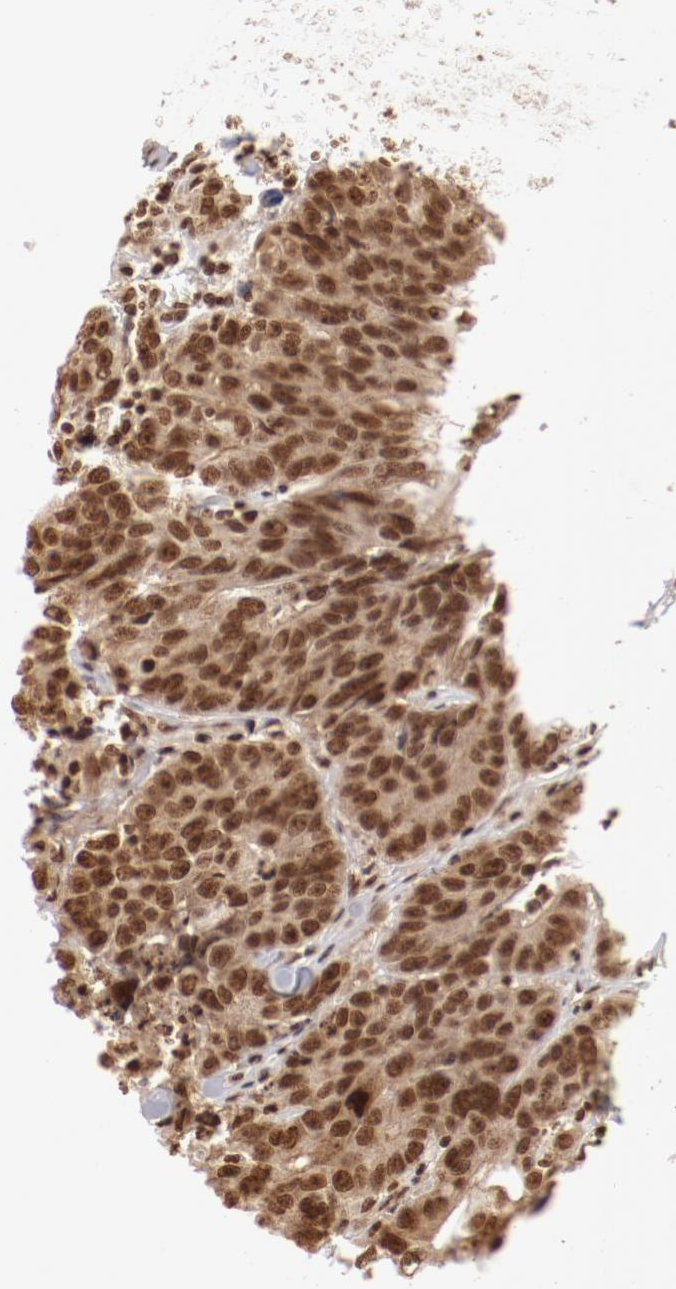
{"staining": {"intensity": "moderate", "quantity": ">75%", "location": "nuclear"}, "tissue": "colorectal cancer", "cell_type": "Tumor cells", "image_type": "cancer", "snomed": [{"axis": "morphology", "description": "Adenocarcinoma, NOS"}, {"axis": "topography", "description": "Colon"}], "caption": "Colorectal cancer (adenocarcinoma) was stained to show a protein in brown. There is medium levels of moderate nuclear positivity in approximately >75% of tumor cells.", "gene": "ABL2", "patient": {"sex": "female", "age": 53}}